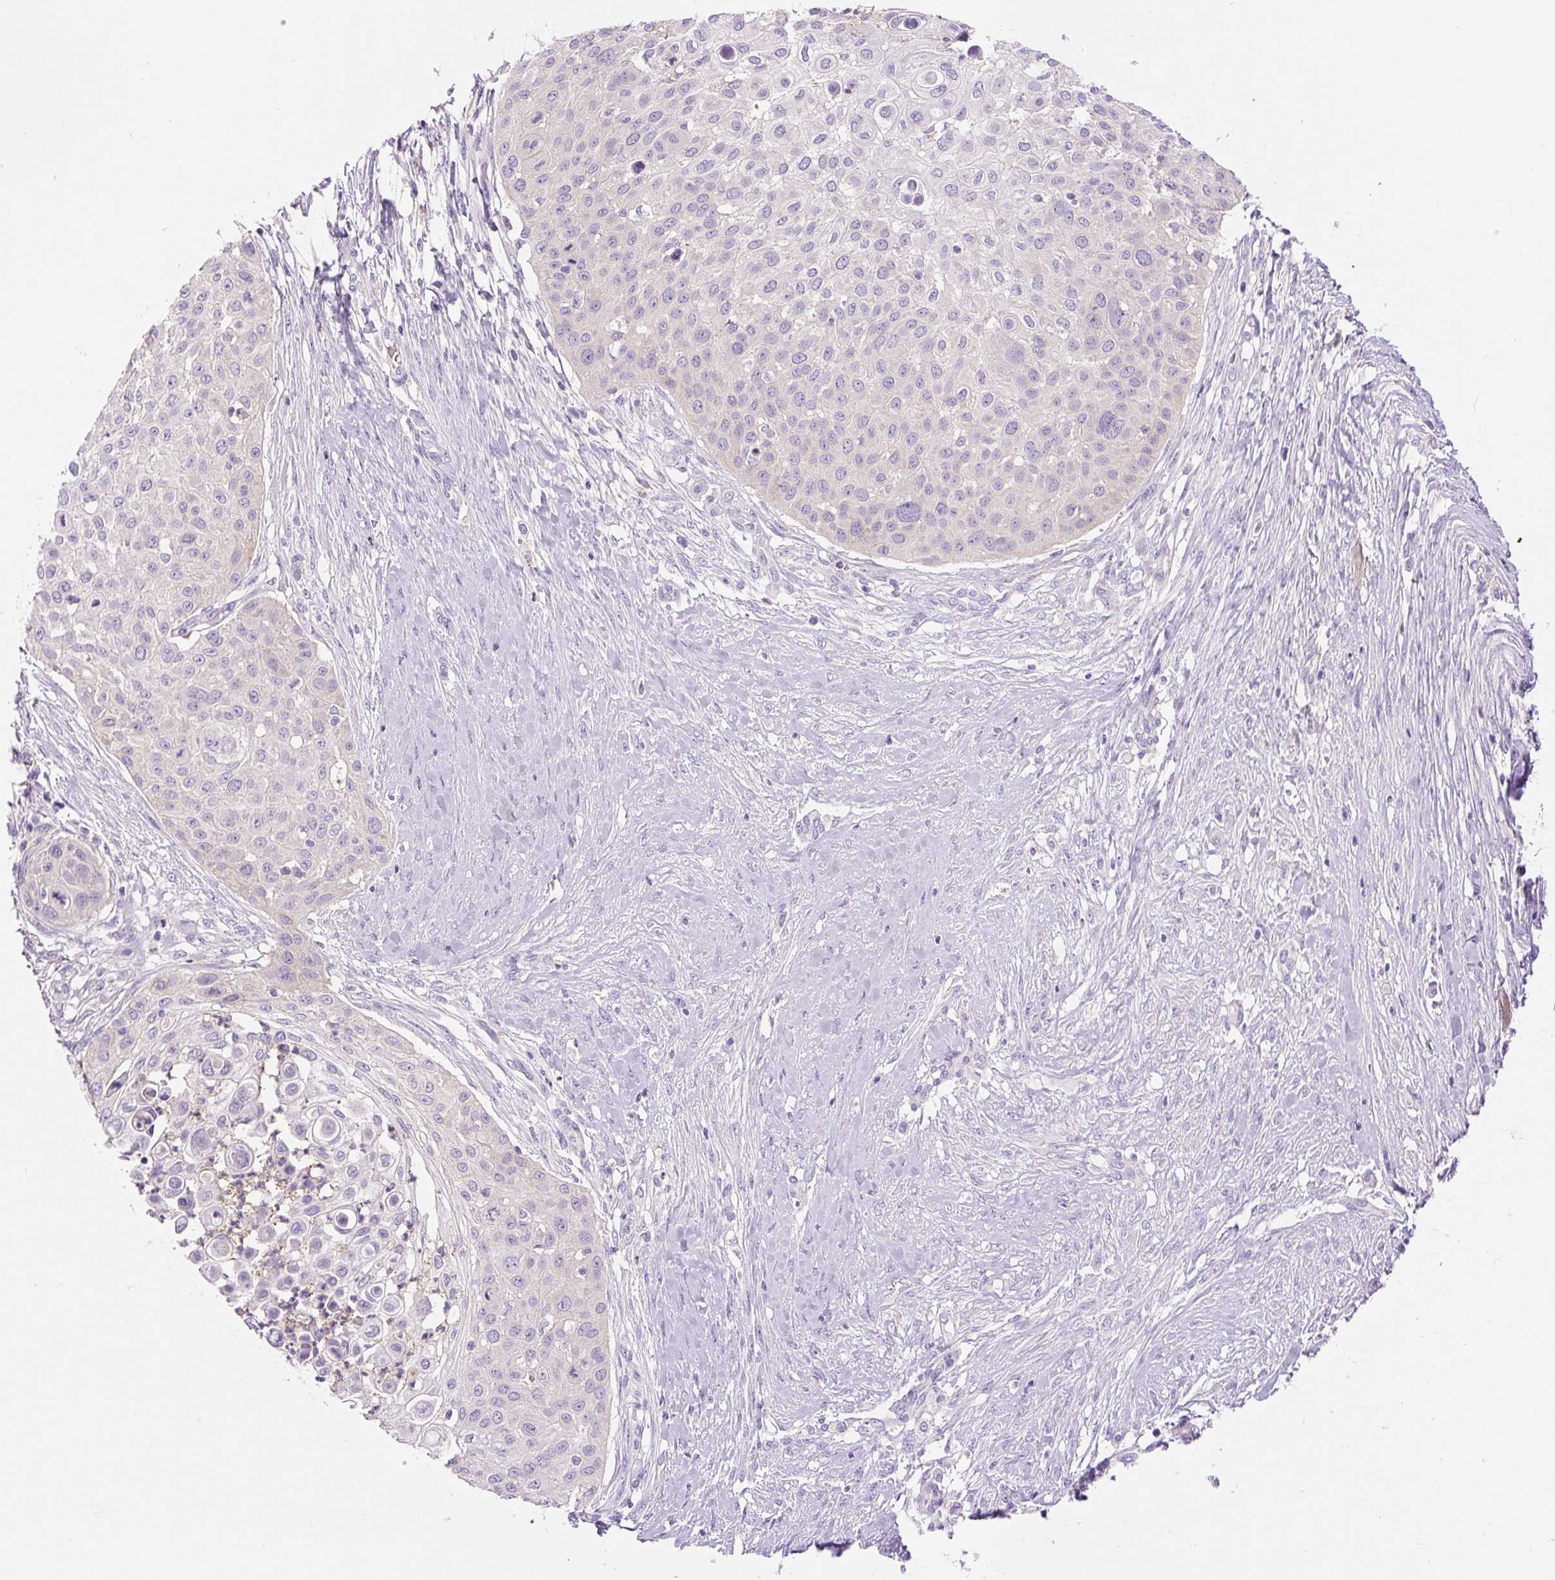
{"staining": {"intensity": "negative", "quantity": "none", "location": "none"}, "tissue": "skin cancer", "cell_type": "Tumor cells", "image_type": "cancer", "snomed": [{"axis": "morphology", "description": "Squamous cell carcinoma, NOS"}, {"axis": "topography", "description": "Skin"}], "caption": "There is no significant positivity in tumor cells of skin squamous cell carcinoma.", "gene": "LHFPL5", "patient": {"sex": "female", "age": 87}}